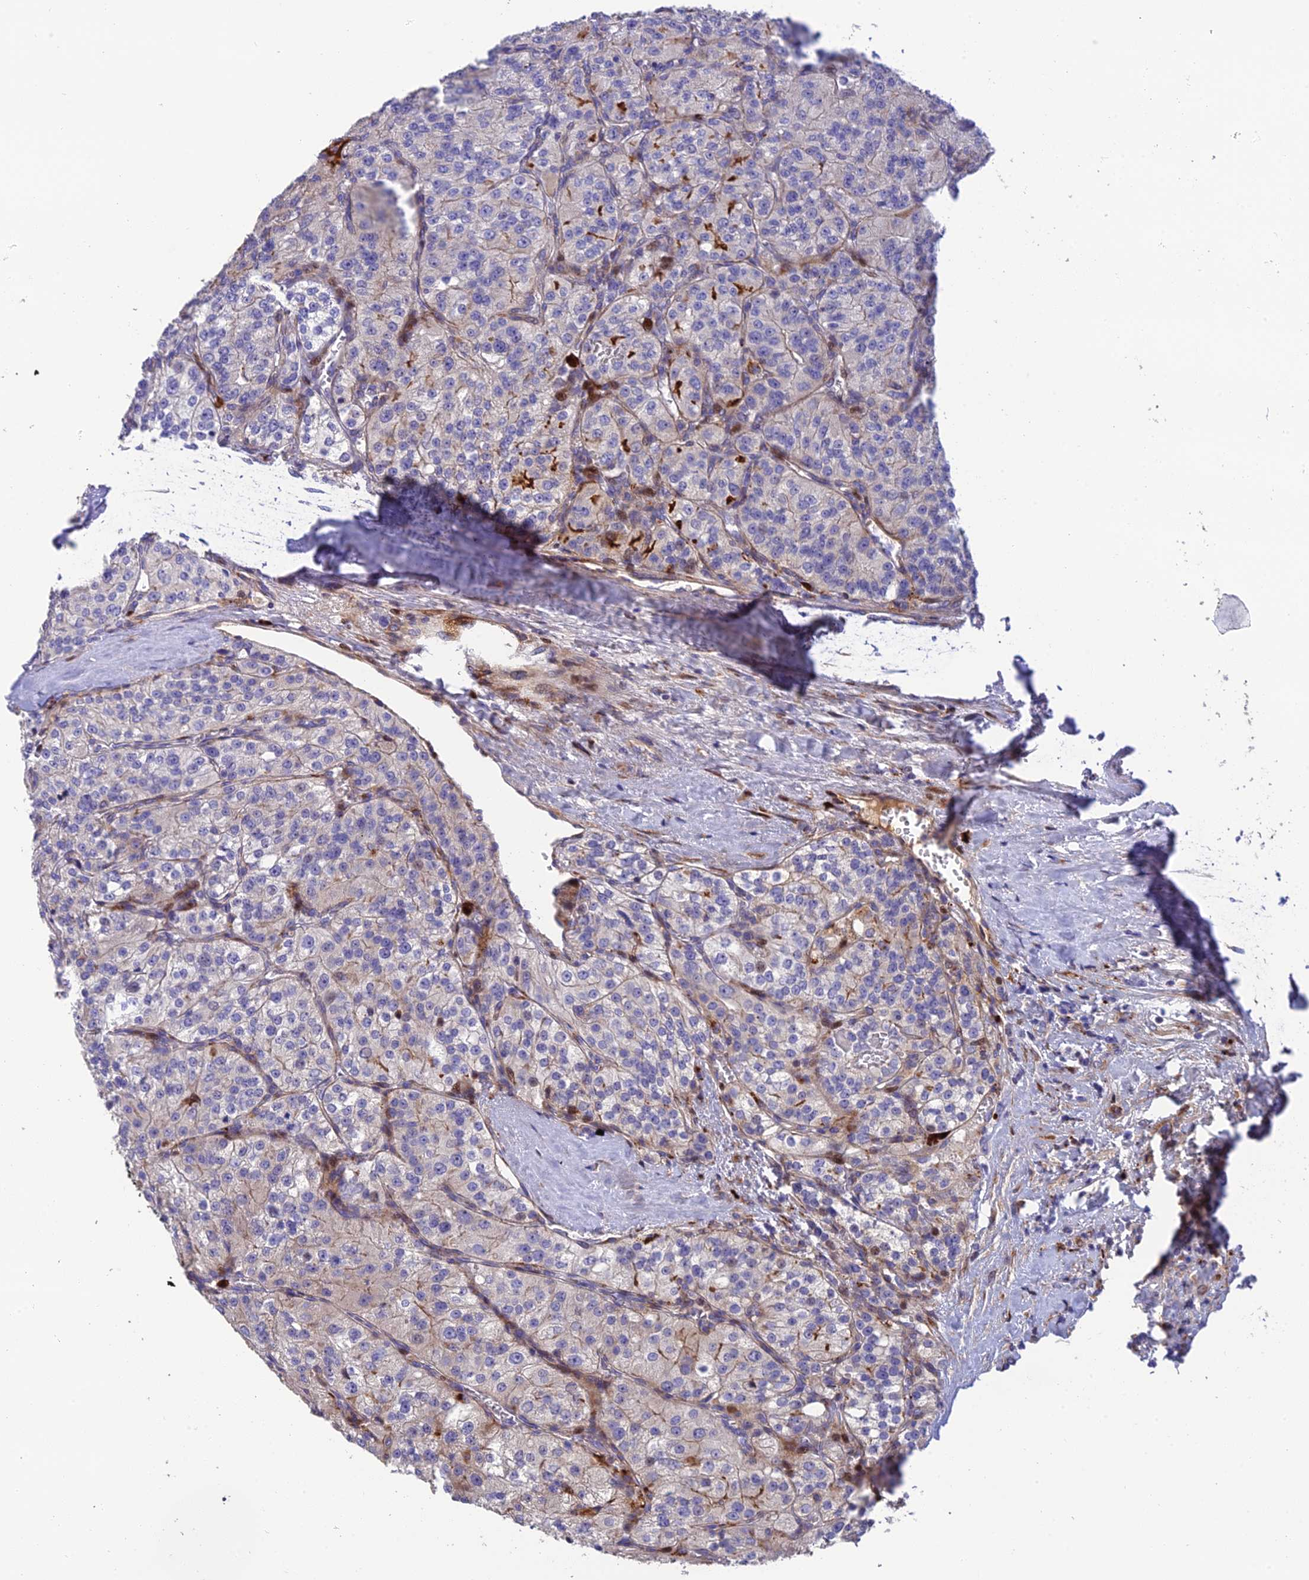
{"staining": {"intensity": "negative", "quantity": "none", "location": "none"}, "tissue": "renal cancer", "cell_type": "Tumor cells", "image_type": "cancer", "snomed": [{"axis": "morphology", "description": "Adenocarcinoma, NOS"}, {"axis": "topography", "description": "Kidney"}], "caption": "Immunohistochemical staining of human adenocarcinoma (renal) demonstrates no significant expression in tumor cells.", "gene": "CPSF4L", "patient": {"sex": "female", "age": 63}}